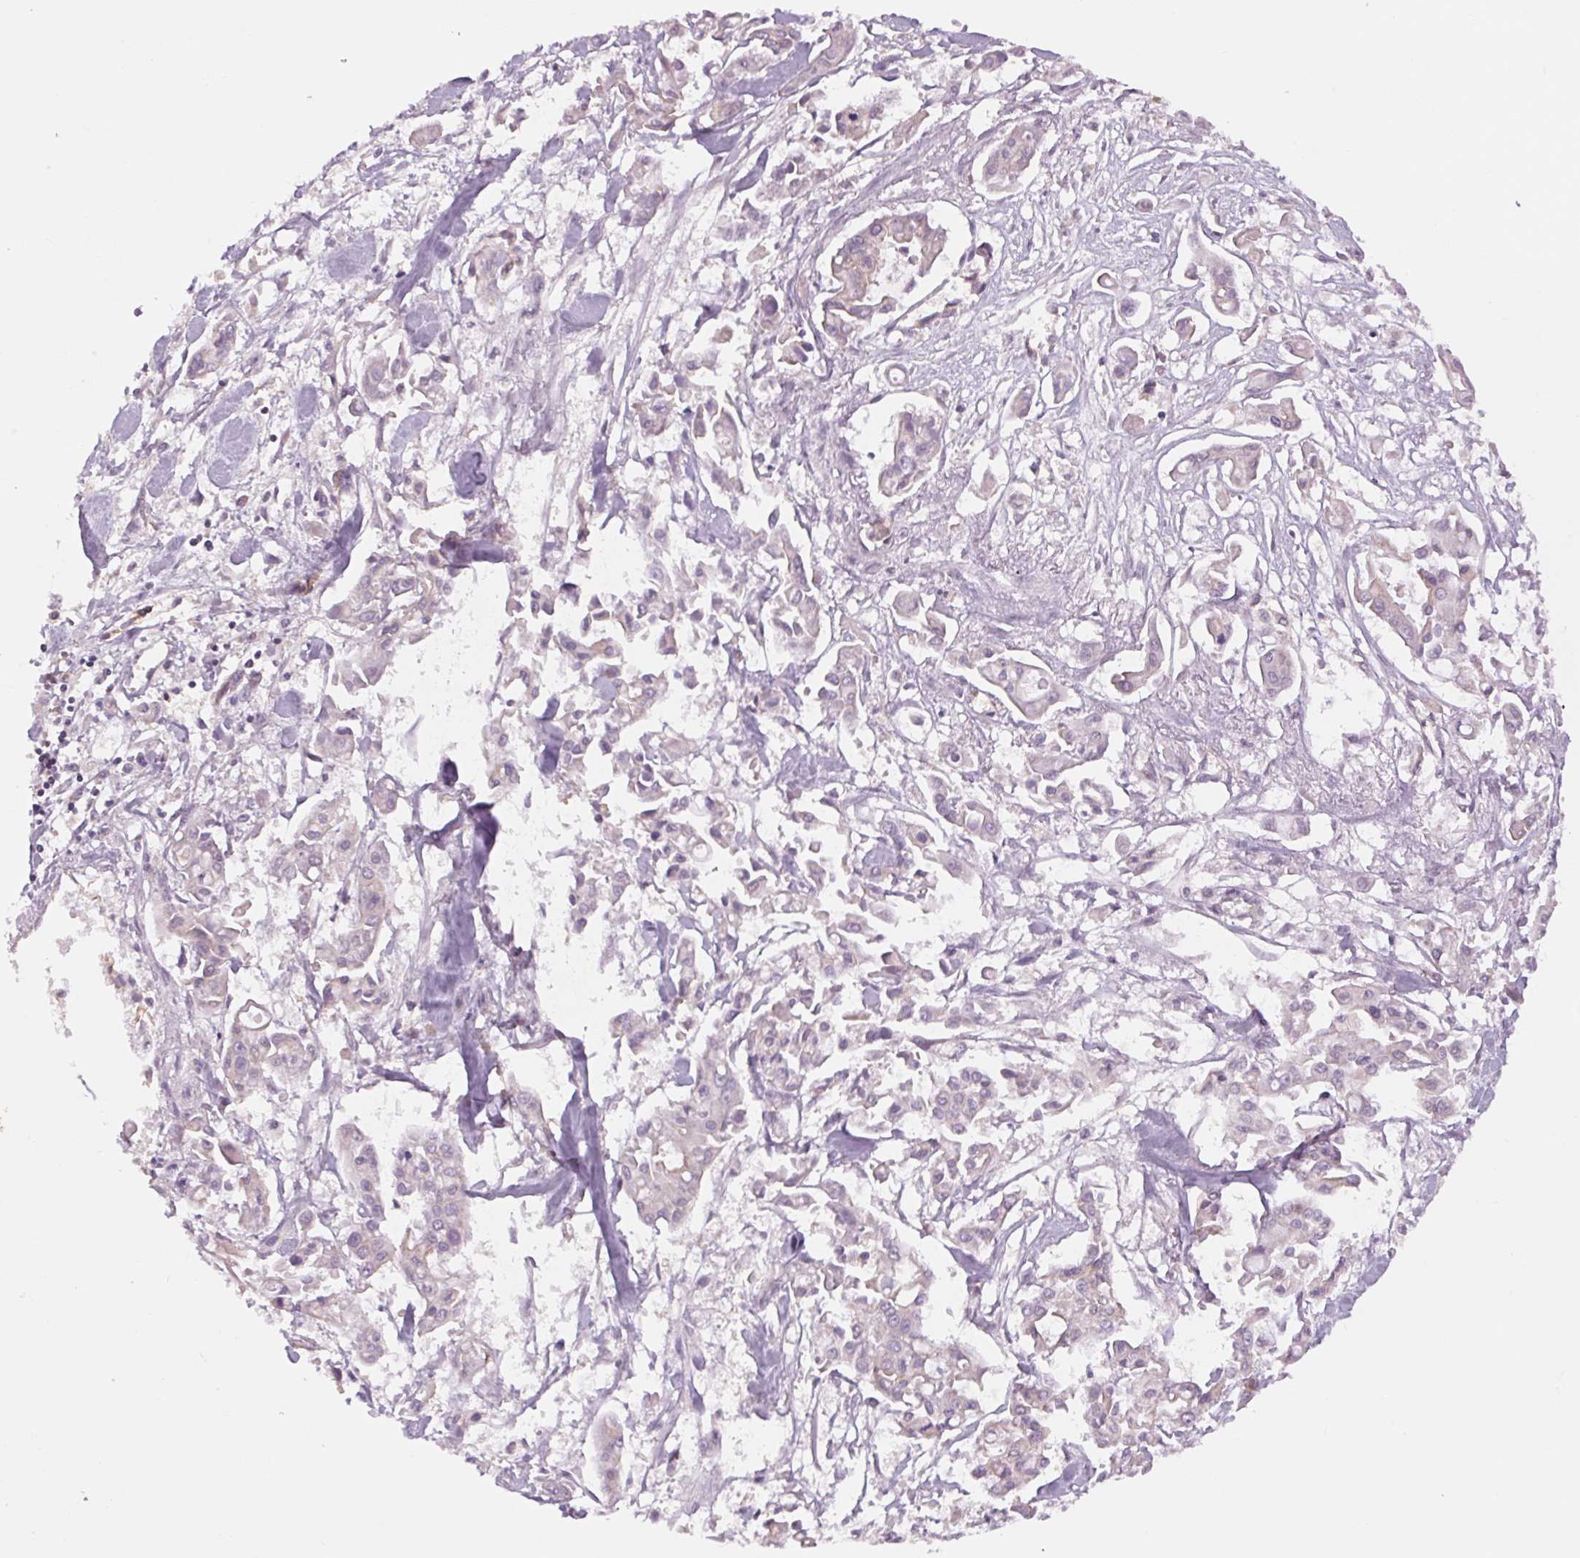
{"staining": {"intensity": "negative", "quantity": "none", "location": "none"}, "tissue": "pancreatic cancer", "cell_type": "Tumor cells", "image_type": "cancer", "snomed": [{"axis": "morphology", "description": "Adenocarcinoma, NOS"}, {"axis": "topography", "description": "Pancreas"}], "caption": "Tumor cells show no significant protein expression in pancreatic cancer (adenocarcinoma).", "gene": "SH3RF2", "patient": {"sex": "male", "age": 61}}